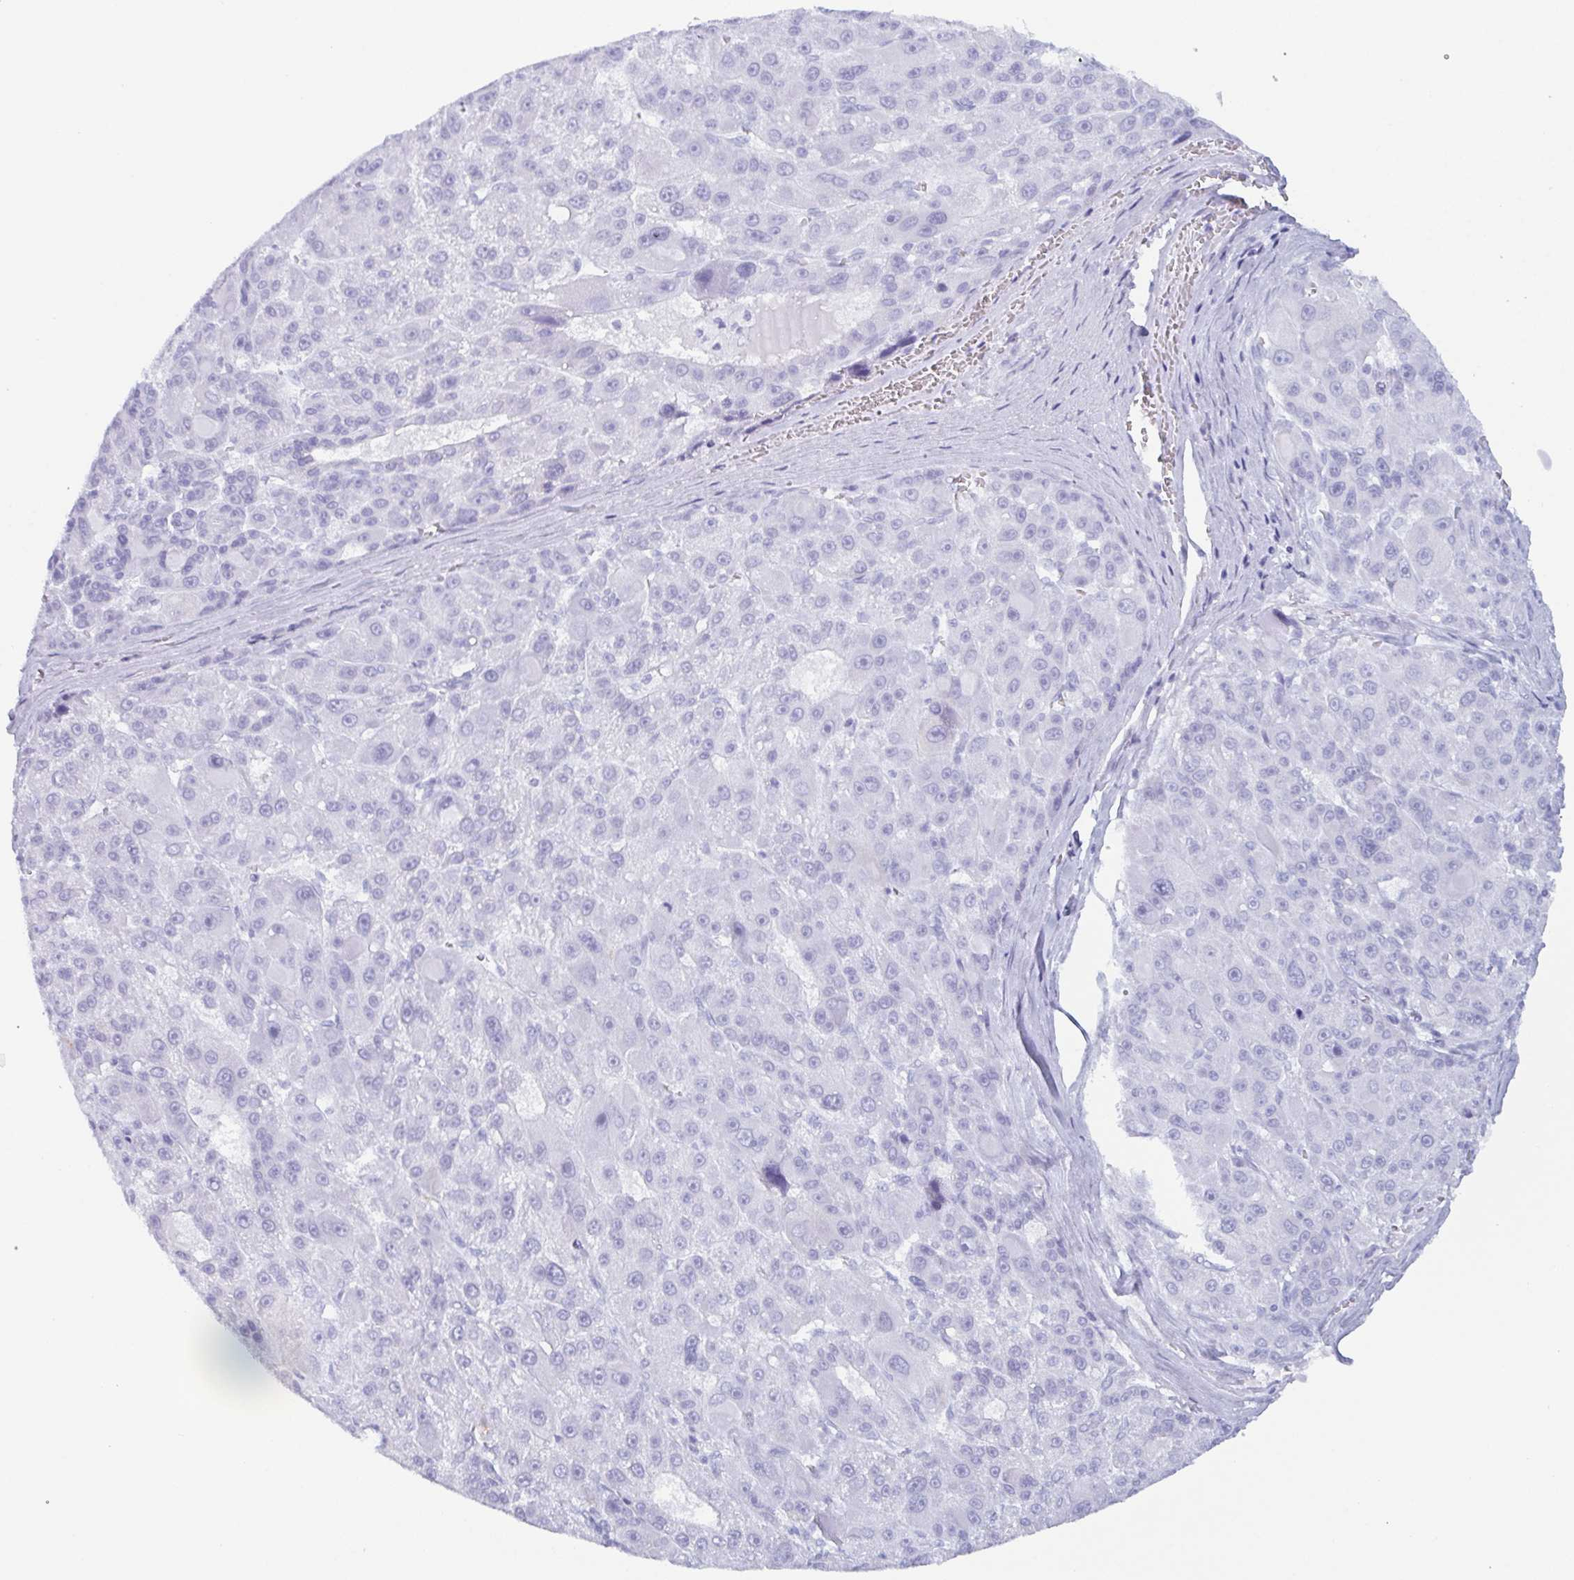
{"staining": {"intensity": "negative", "quantity": "none", "location": "none"}, "tissue": "liver cancer", "cell_type": "Tumor cells", "image_type": "cancer", "snomed": [{"axis": "morphology", "description": "Carcinoma, Hepatocellular, NOS"}, {"axis": "topography", "description": "Liver"}], "caption": "A high-resolution micrograph shows IHC staining of liver cancer (hepatocellular carcinoma), which displays no significant expression in tumor cells.", "gene": "ZFP64", "patient": {"sex": "male", "age": 76}}